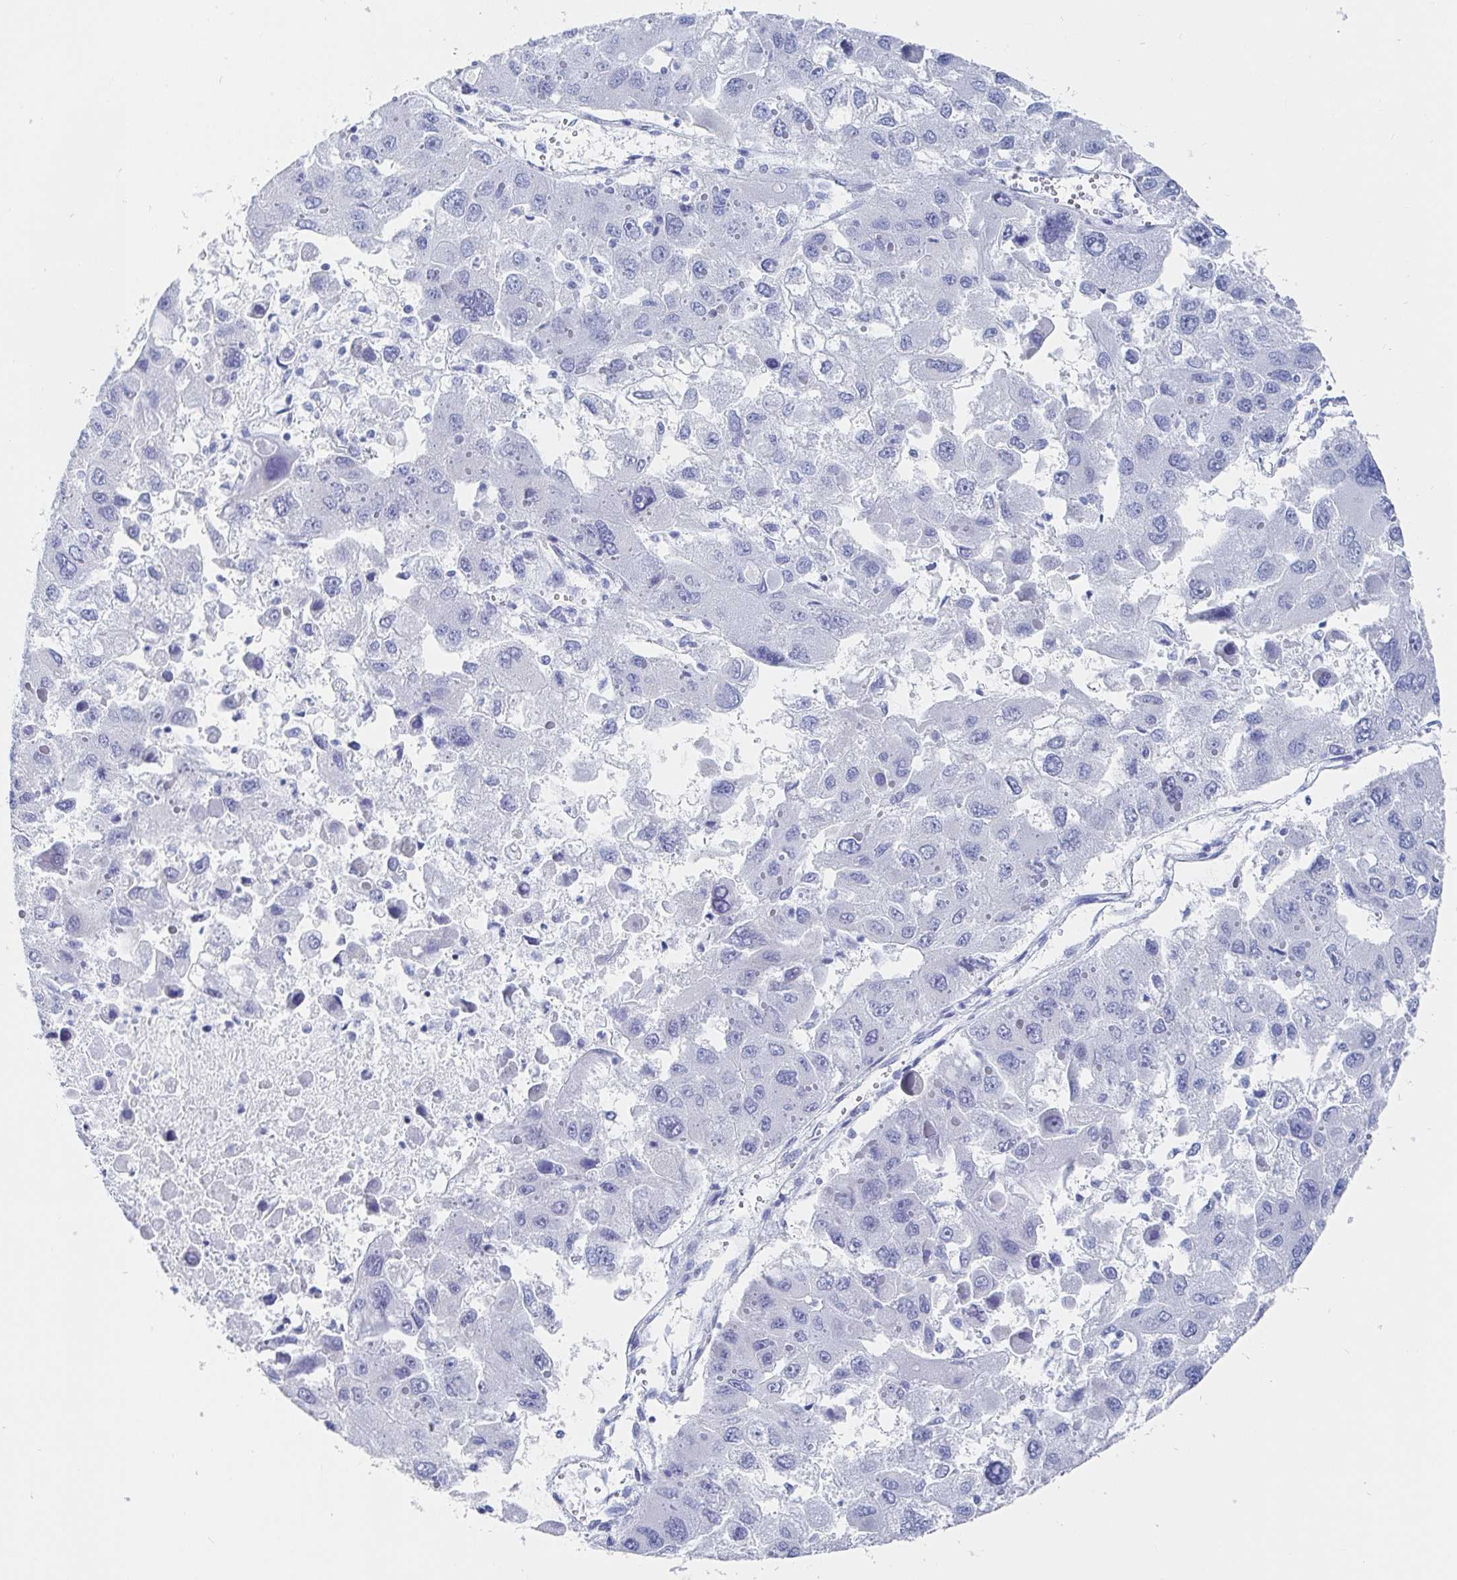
{"staining": {"intensity": "negative", "quantity": "none", "location": "none"}, "tissue": "liver cancer", "cell_type": "Tumor cells", "image_type": "cancer", "snomed": [{"axis": "morphology", "description": "Carcinoma, Hepatocellular, NOS"}, {"axis": "topography", "description": "Liver"}], "caption": "DAB immunohistochemical staining of human liver cancer shows no significant staining in tumor cells.", "gene": "PACSIN1", "patient": {"sex": "female", "age": 41}}